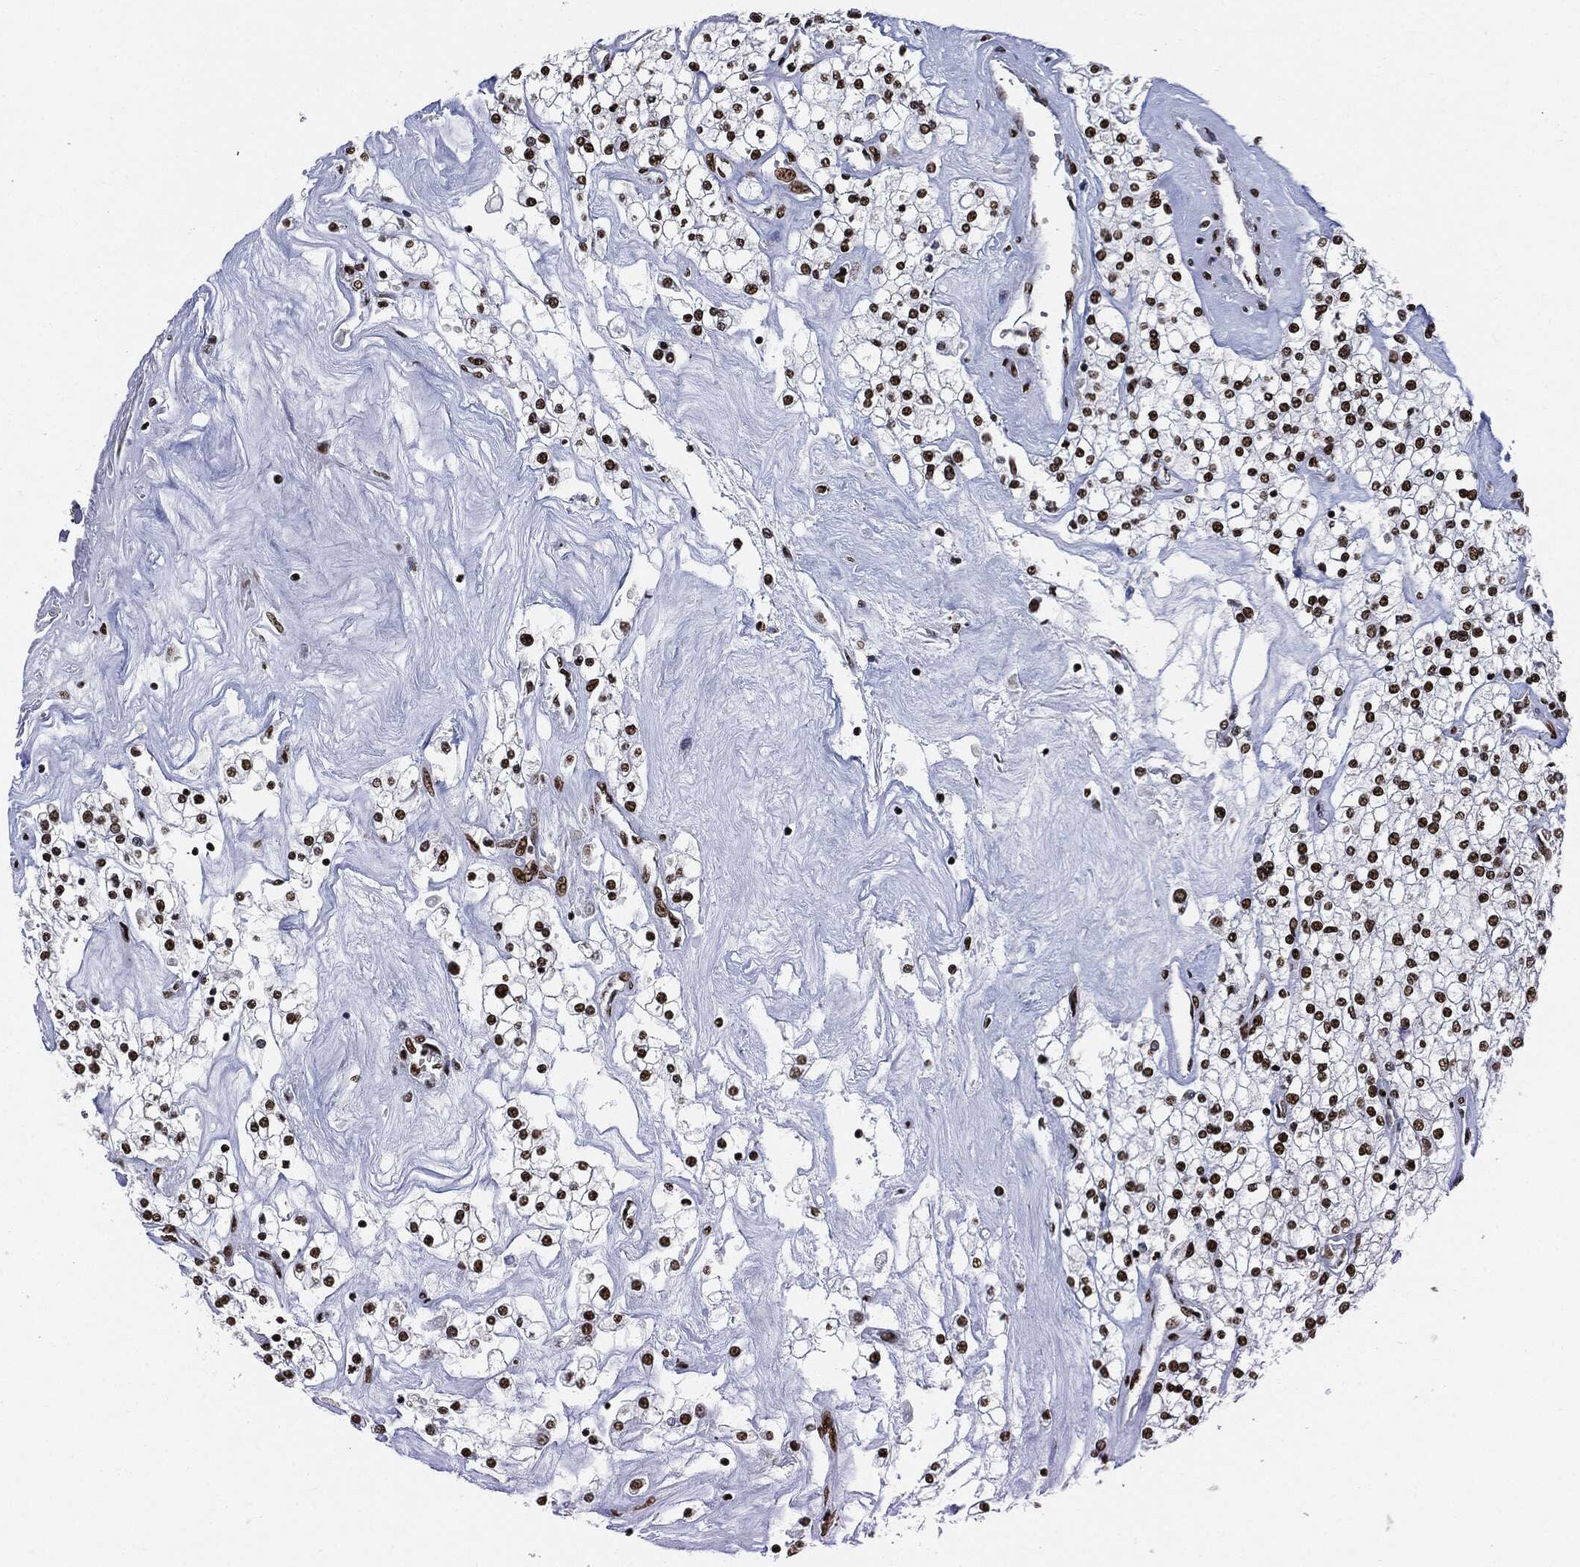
{"staining": {"intensity": "strong", "quantity": ">75%", "location": "nuclear"}, "tissue": "renal cancer", "cell_type": "Tumor cells", "image_type": "cancer", "snomed": [{"axis": "morphology", "description": "Adenocarcinoma, NOS"}, {"axis": "topography", "description": "Kidney"}], "caption": "Renal adenocarcinoma stained with a protein marker shows strong staining in tumor cells.", "gene": "RECQL", "patient": {"sex": "male", "age": 80}}